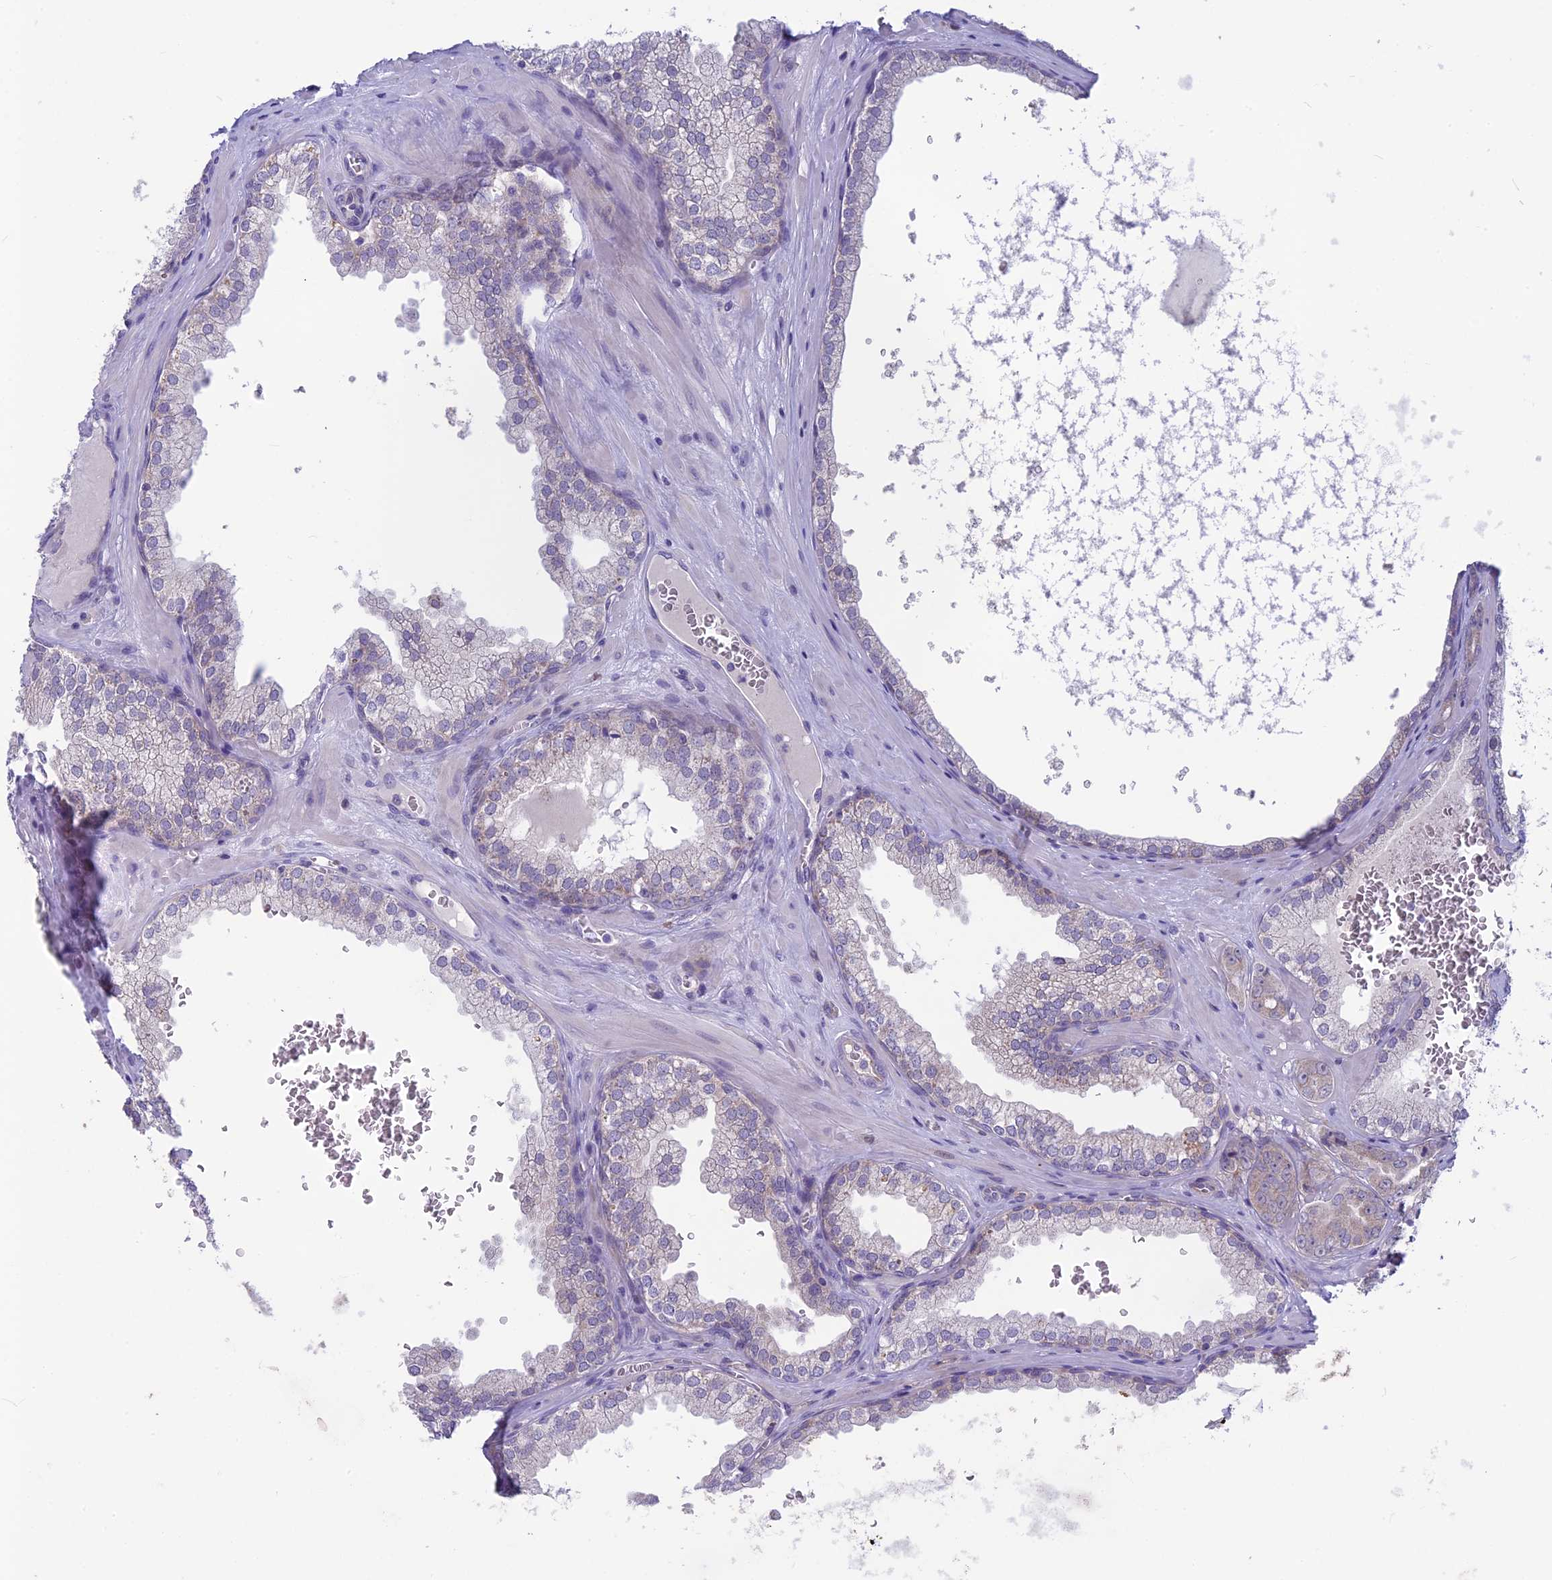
{"staining": {"intensity": "negative", "quantity": "none", "location": "none"}, "tissue": "prostate cancer", "cell_type": "Tumor cells", "image_type": "cancer", "snomed": [{"axis": "morphology", "description": "Adenocarcinoma, Low grade"}, {"axis": "topography", "description": "Prostate"}], "caption": "Immunohistochemical staining of human adenocarcinoma (low-grade) (prostate) displays no significant staining in tumor cells.", "gene": "SNTN", "patient": {"sex": "male", "age": 60}}